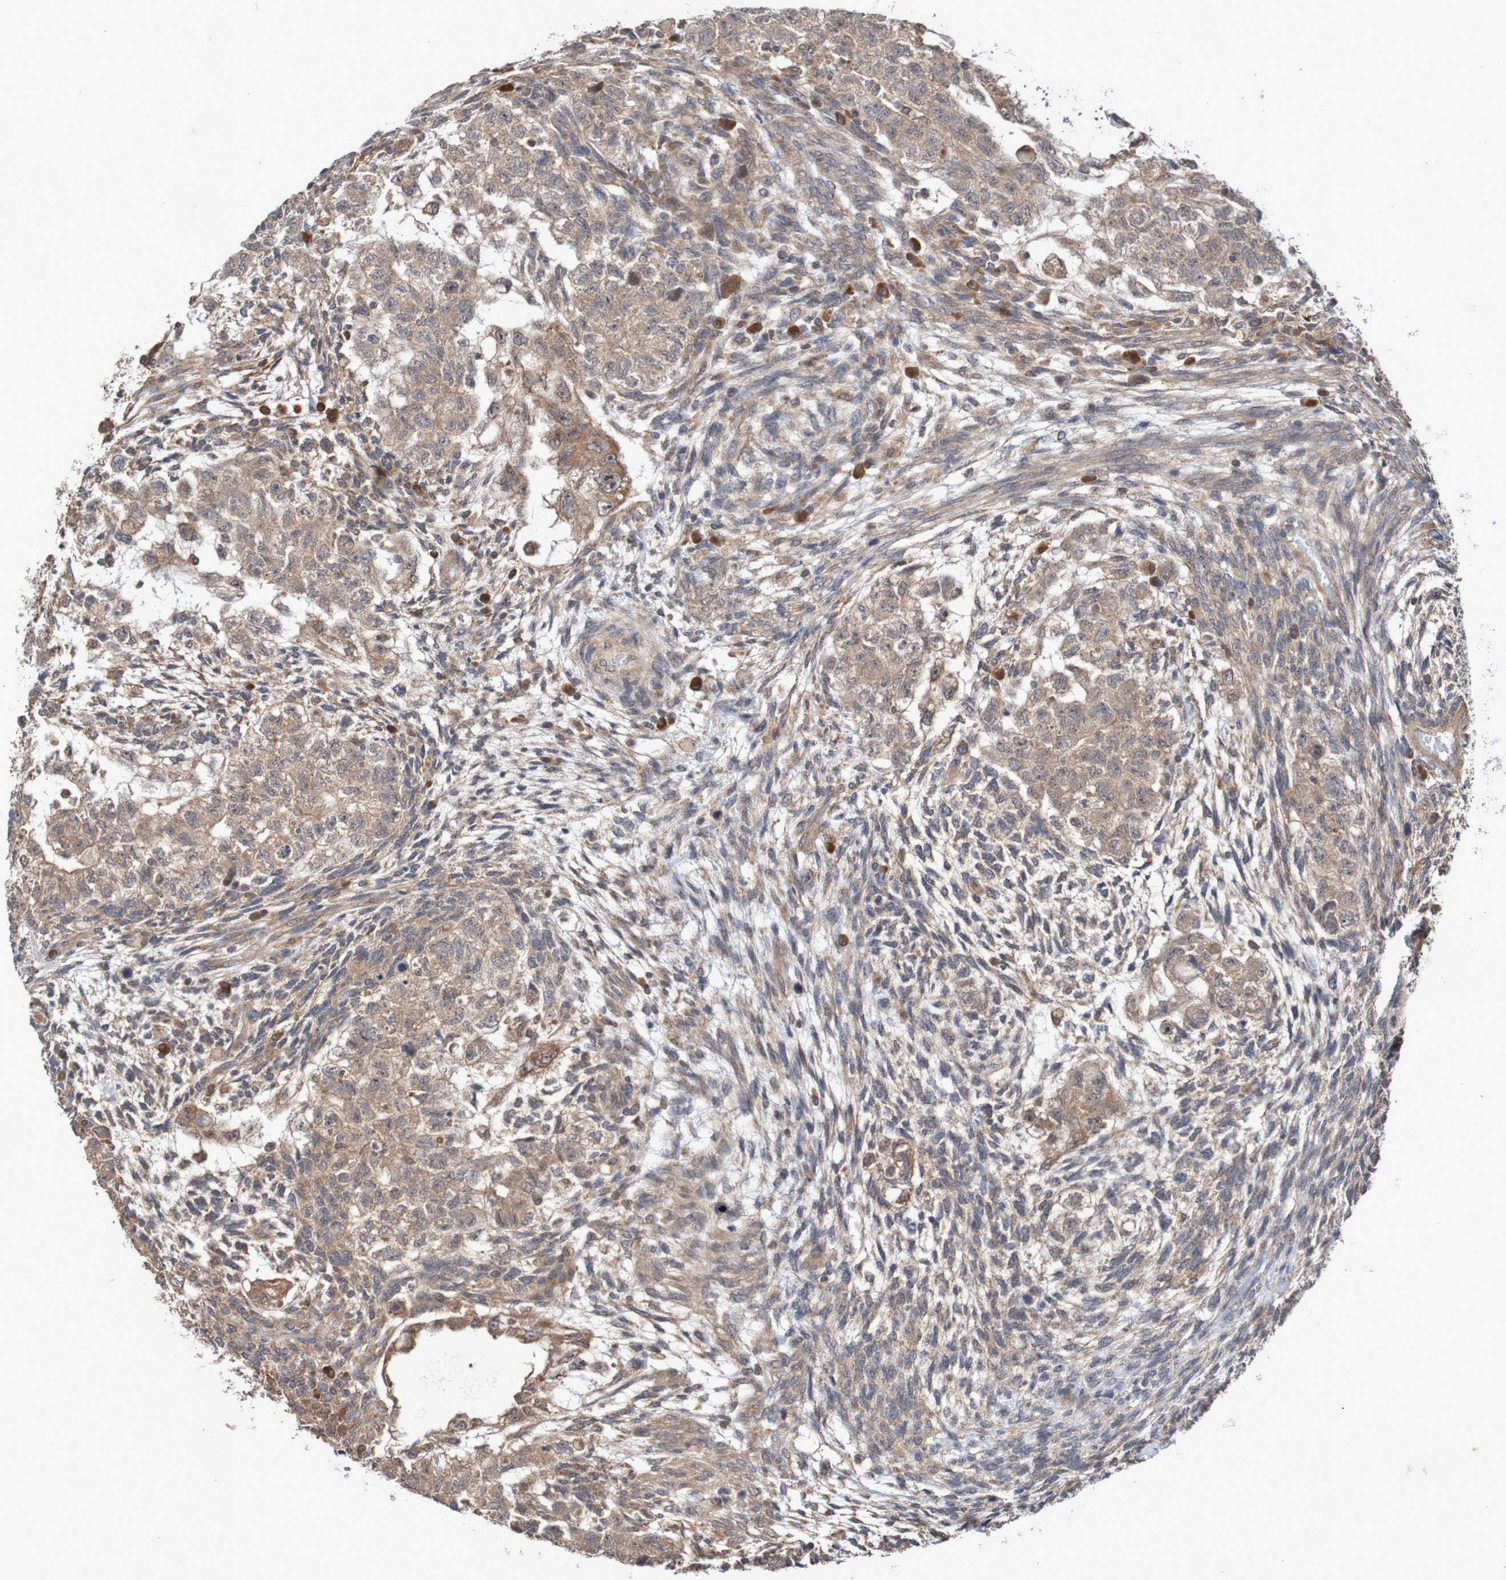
{"staining": {"intensity": "moderate", "quantity": ">75%", "location": "cytoplasmic/membranous"}, "tissue": "testis cancer", "cell_type": "Tumor cells", "image_type": "cancer", "snomed": [{"axis": "morphology", "description": "Normal tissue, NOS"}, {"axis": "morphology", "description": "Carcinoma, Embryonal, NOS"}, {"axis": "topography", "description": "Testis"}], "caption": "Embryonal carcinoma (testis) tissue displays moderate cytoplasmic/membranous staining in about >75% of tumor cells", "gene": "PHPT1", "patient": {"sex": "male", "age": 36}}